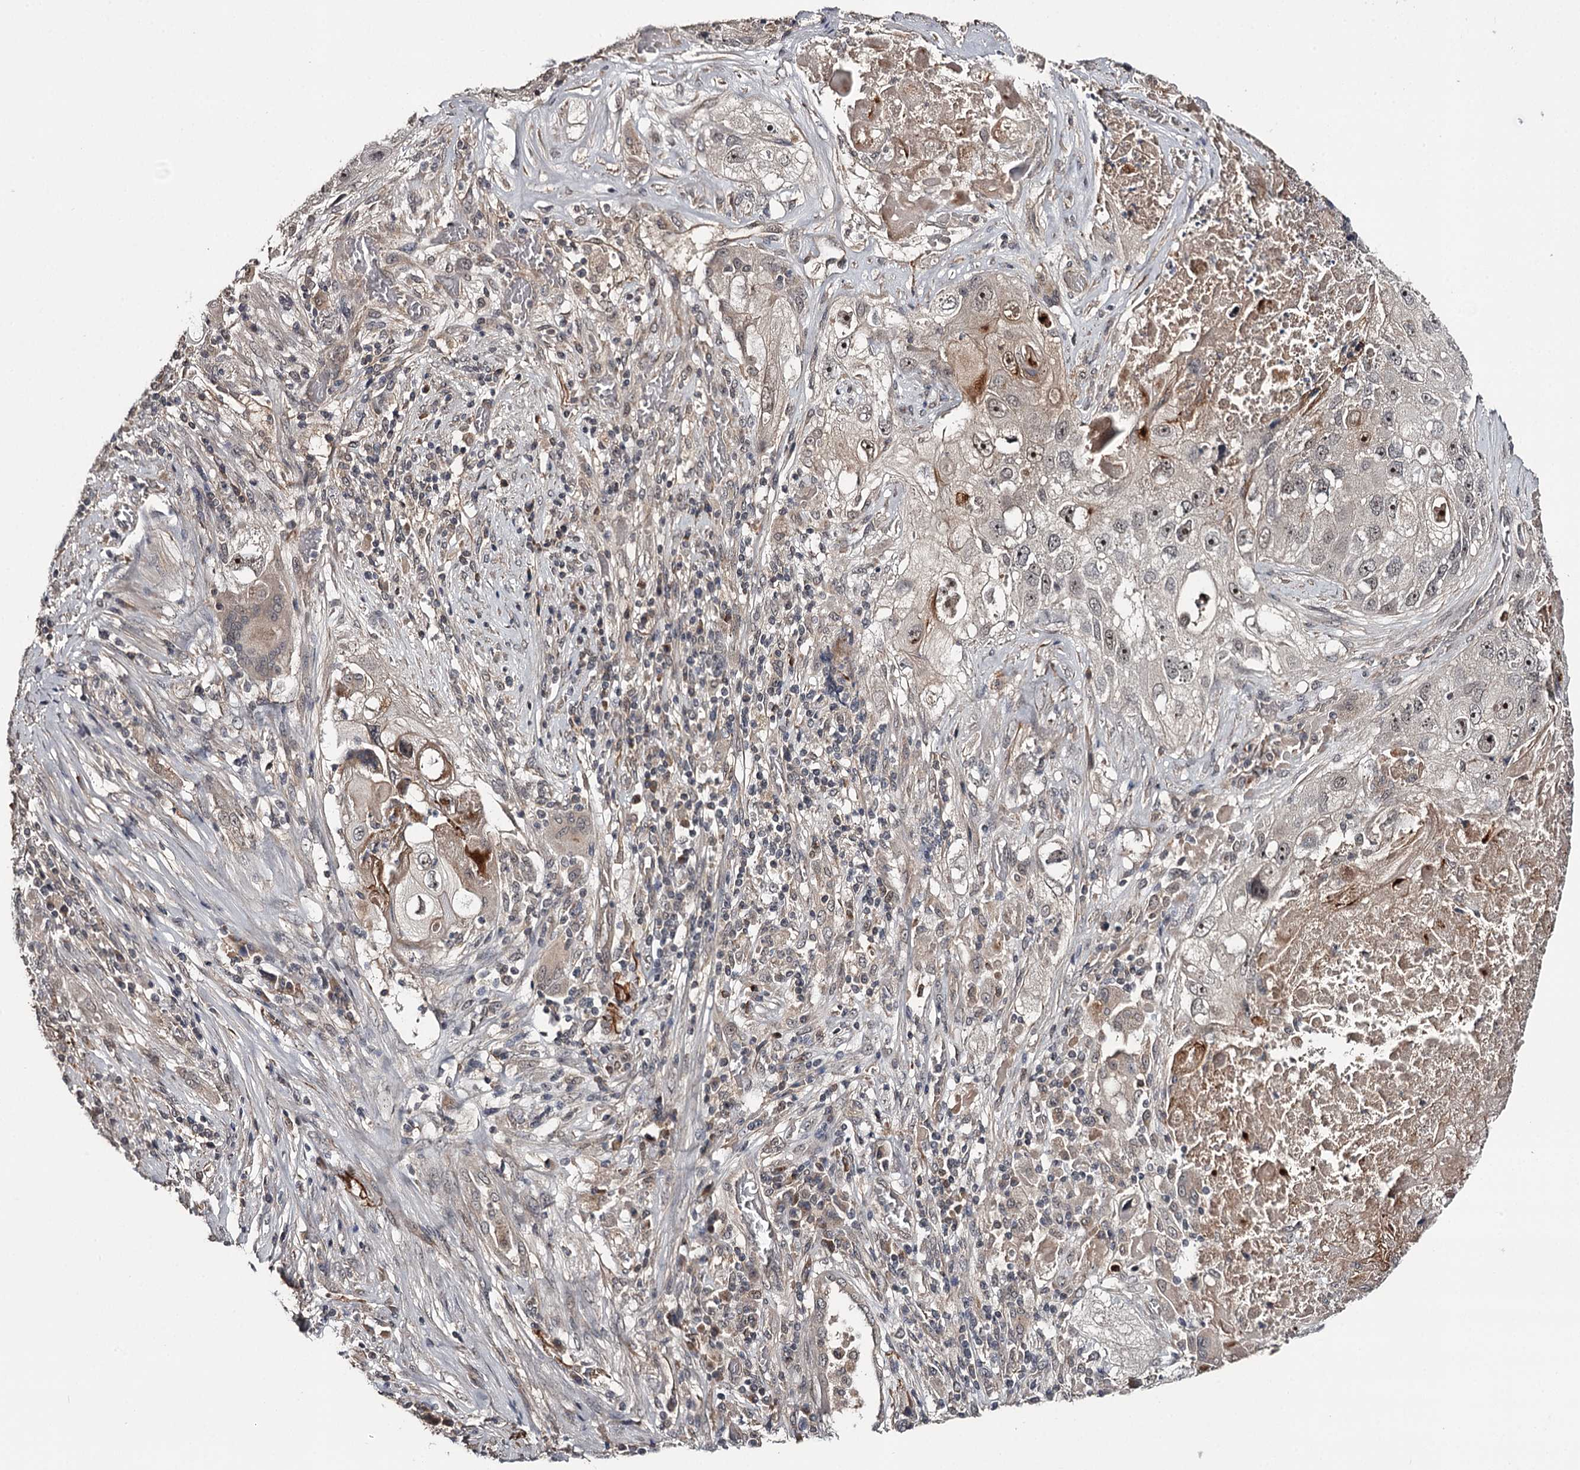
{"staining": {"intensity": "weak", "quantity": "<25%", "location": "cytoplasmic/membranous"}, "tissue": "lung cancer", "cell_type": "Tumor cells", "image_type": "cancer", "snomed": [{"axis": "morphology", "description": "Squamous cell carcinoma, NOS"}, {"axis": "topography", "description": "Lung"}], "caption": "Immunohistochemical staining of human lung squamous cell carcinoma reveals no significant staining in tumor cells. (DAB IHC with hematoxylin counter stain).", "gene": "CWF19L2", "patient": {"sex": "male", "age": 61}}